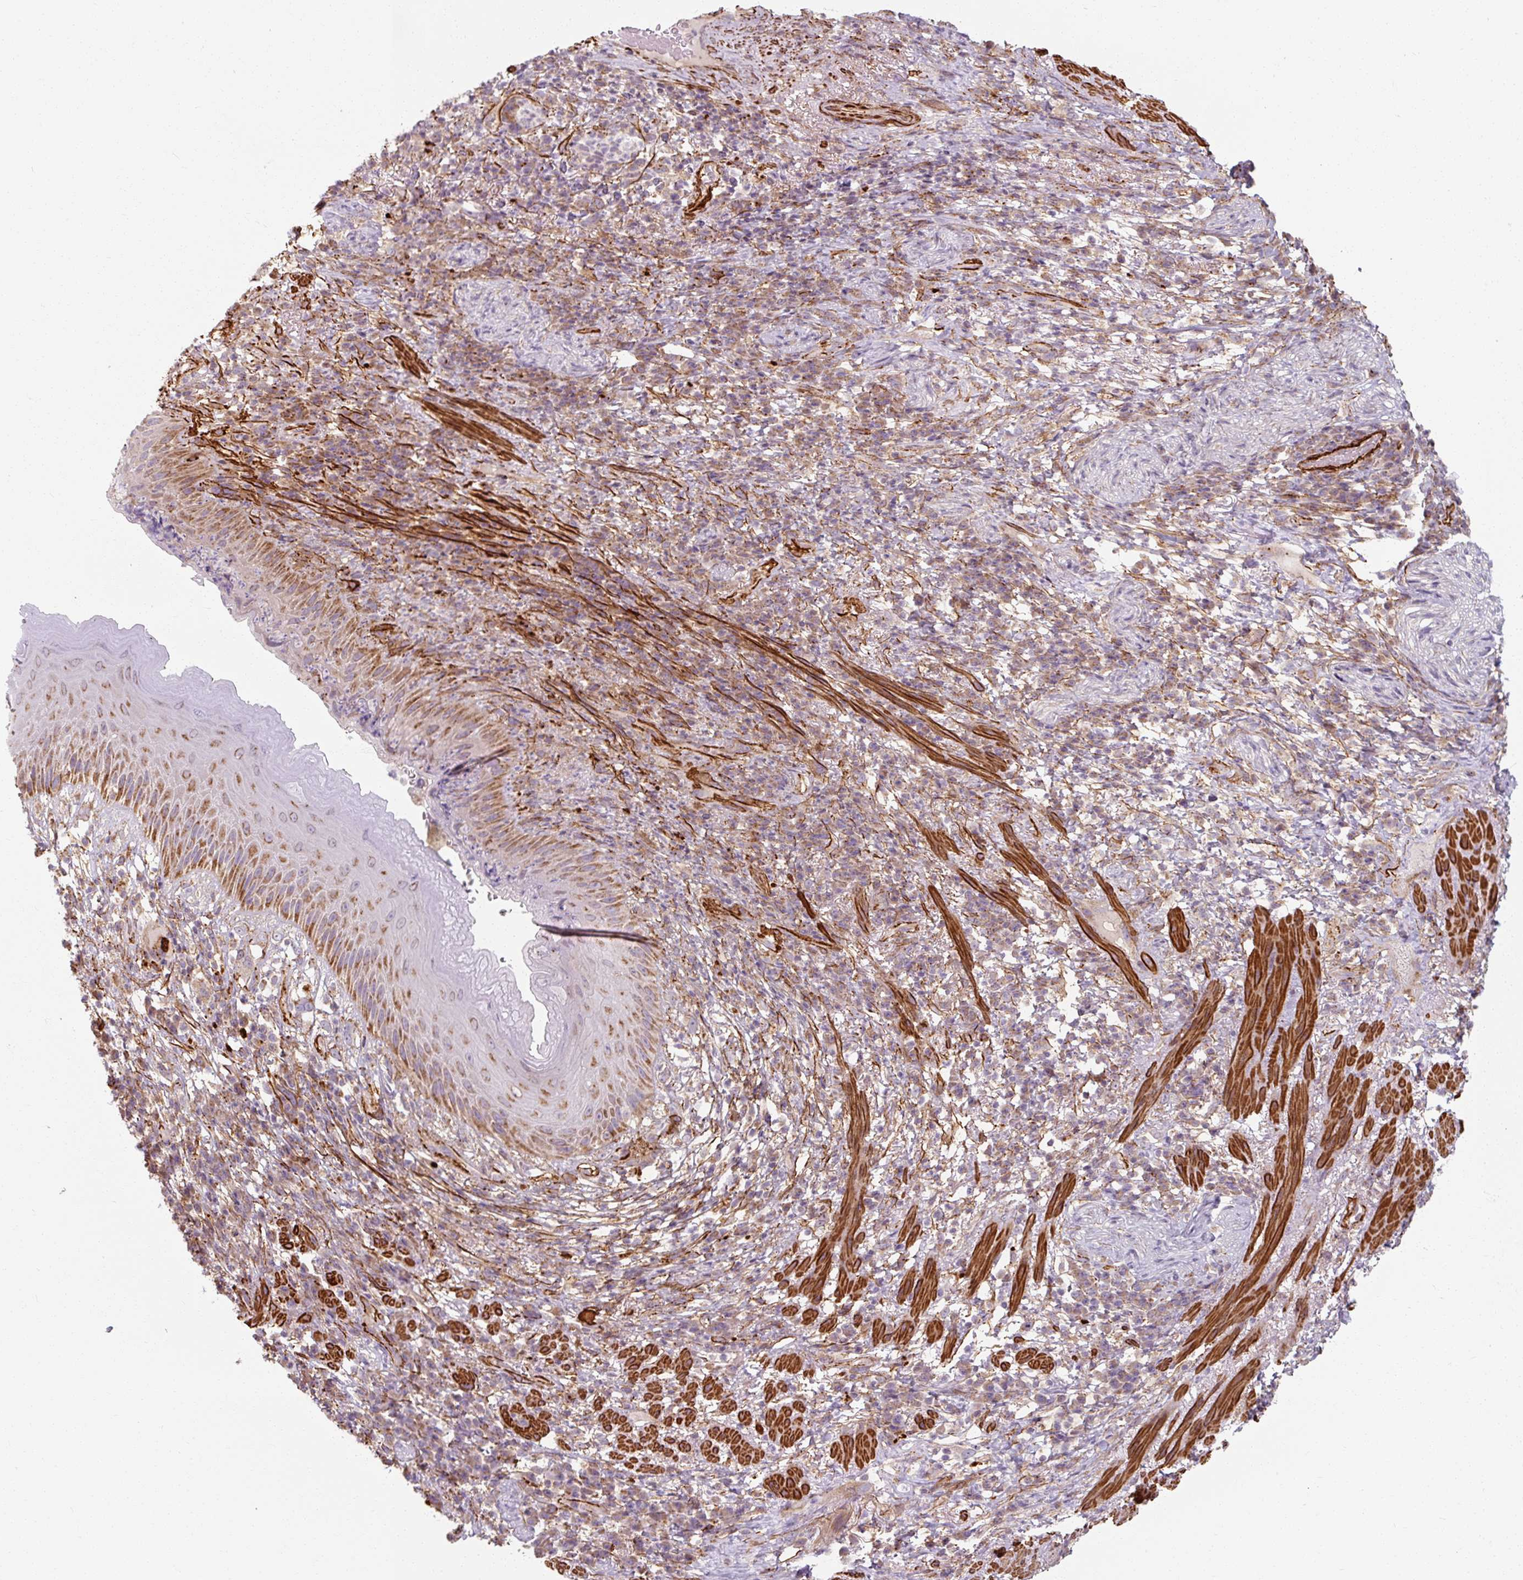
{"staining": {"intensity": "moderate", "quantity": "25%-75%", "location": "cytoplasmic/membranous"}, "tissue": "skin", "cell_type": "Epidermal cells", "image_type": "normal", "snomed": [{"axis": "morphology", "description": "Normal tissue, NOS"}, {"axis": "topography", "description": "Anal"}], "caption": "Skin stained with a brown dye demonstrates moderate cytoplasmic/membranous positive positivity in about 25%-75% of epidermal cells.", "gene": "MRPS5", "patient": {"sex": "male", "age": 78}}